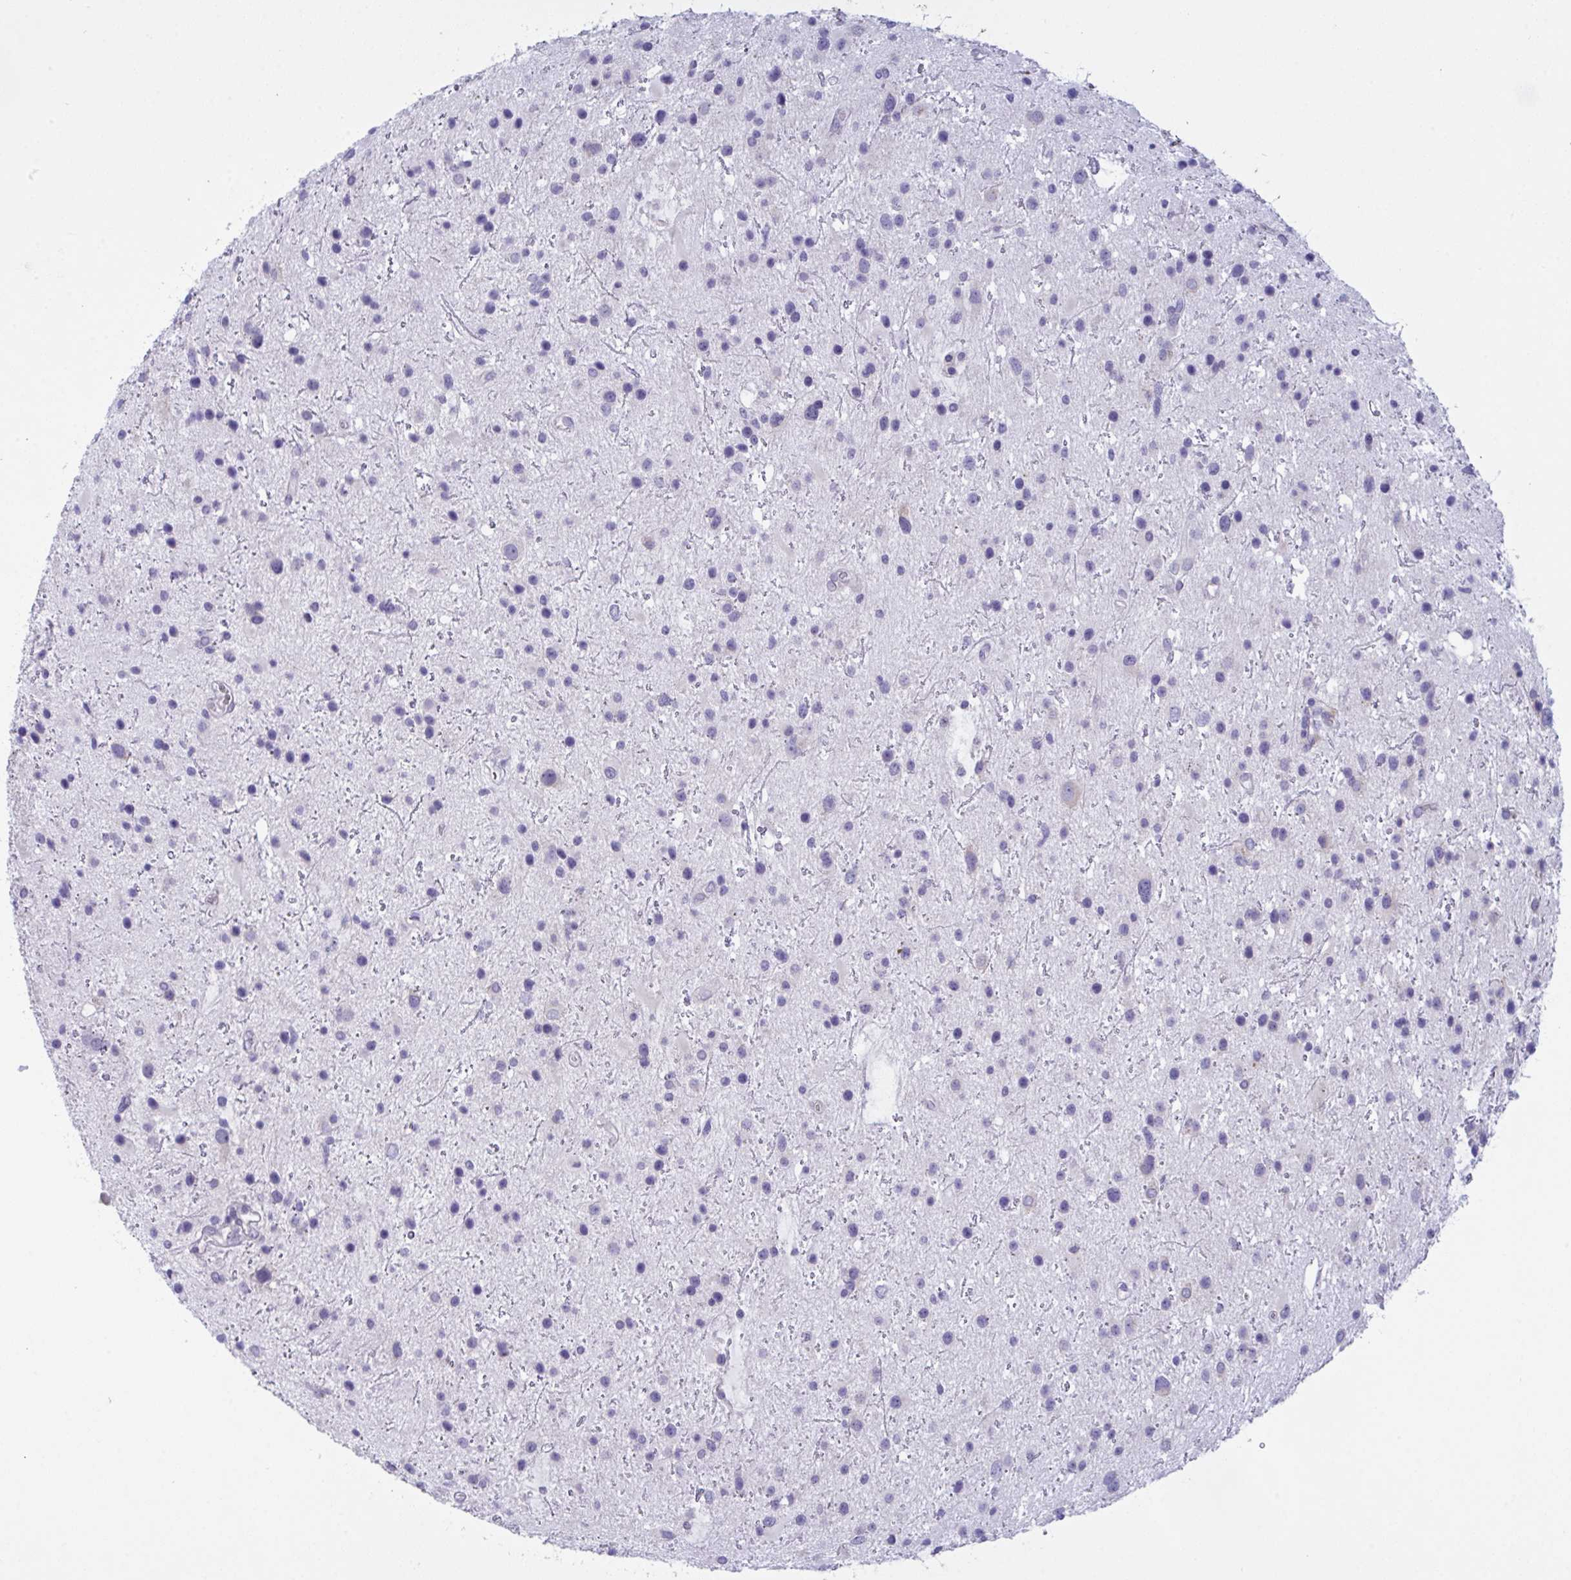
{"staining": {"intensity": "negative", "quantity": "none", "location": "none"}, "tissue": "glioma", "cell_type": "Tumor cells", "image_type": "cancer", "snomed": [{"axis": "morphology", "description": "Glioma, malignant, Low grade"}, {"axis": "topography", "description": "Brain"}], "caption": "This is a micrograph of IHC staining of glioma, which shows no positivity in tumor cells. Brightfield microscopy of immunohistochemistry (IHC) stained with DAB (brown) and hematoxylin (blue), captured at high magnification.", "gene": "ZNF684", "patient": {"sex": "female", "age": 32}}